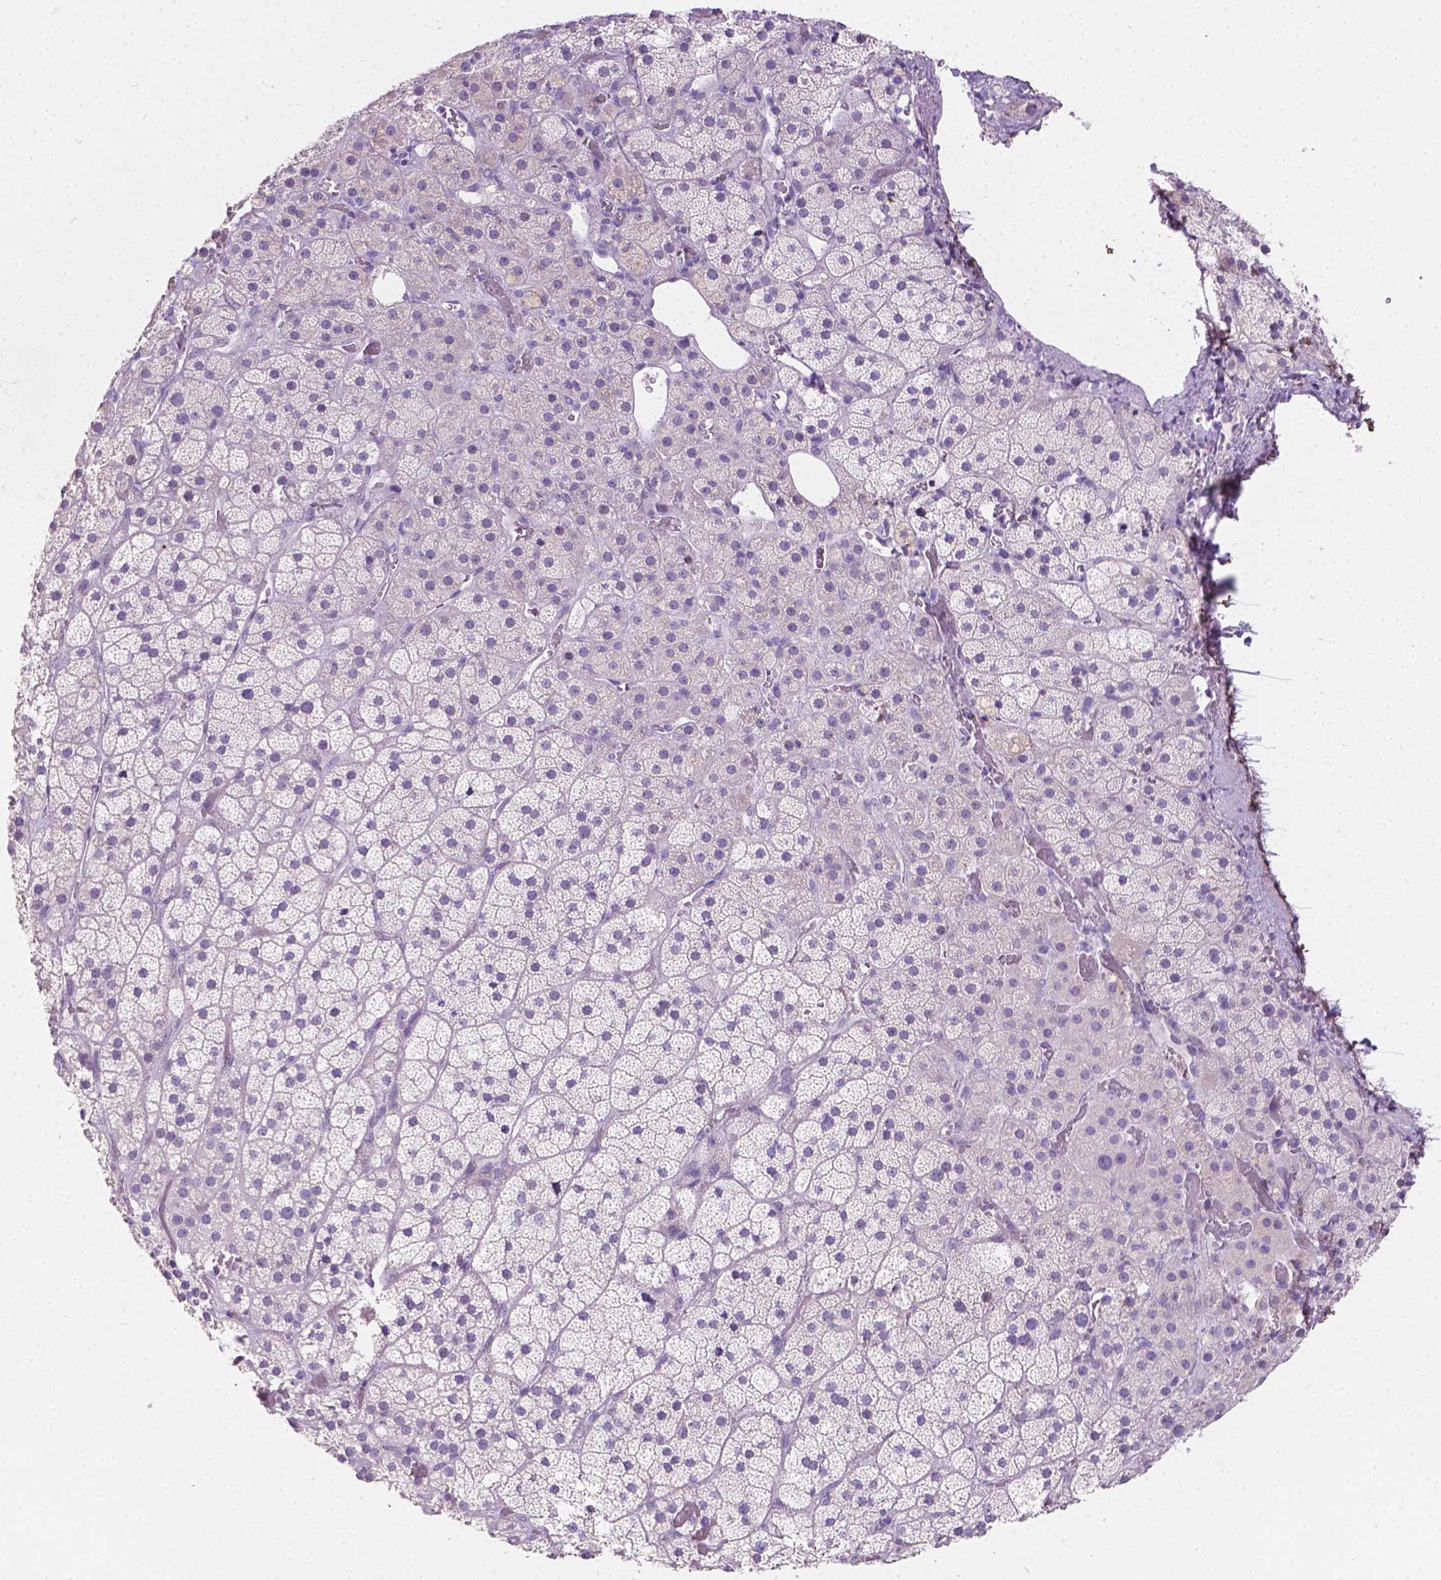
{"staining": {"intensity": "negative", "quantity": "none", "location": "none"}, "tissue": "adrenal gland", "cell_type": "Glandular cells", "image_type": "normal", "snomed": [{"axis": "morphology", "description": "Normal tissue, NOS"}, {"axis": "topography", "description": "Adrenal gland"}], "caption": "A high-resolution photomicrograph shows IHC staining of benign adrenal gland, which exhibits no significant expression in glandular cells.", "gene": "TNNI2", "patient": {"sex": "male", "age": 57}}